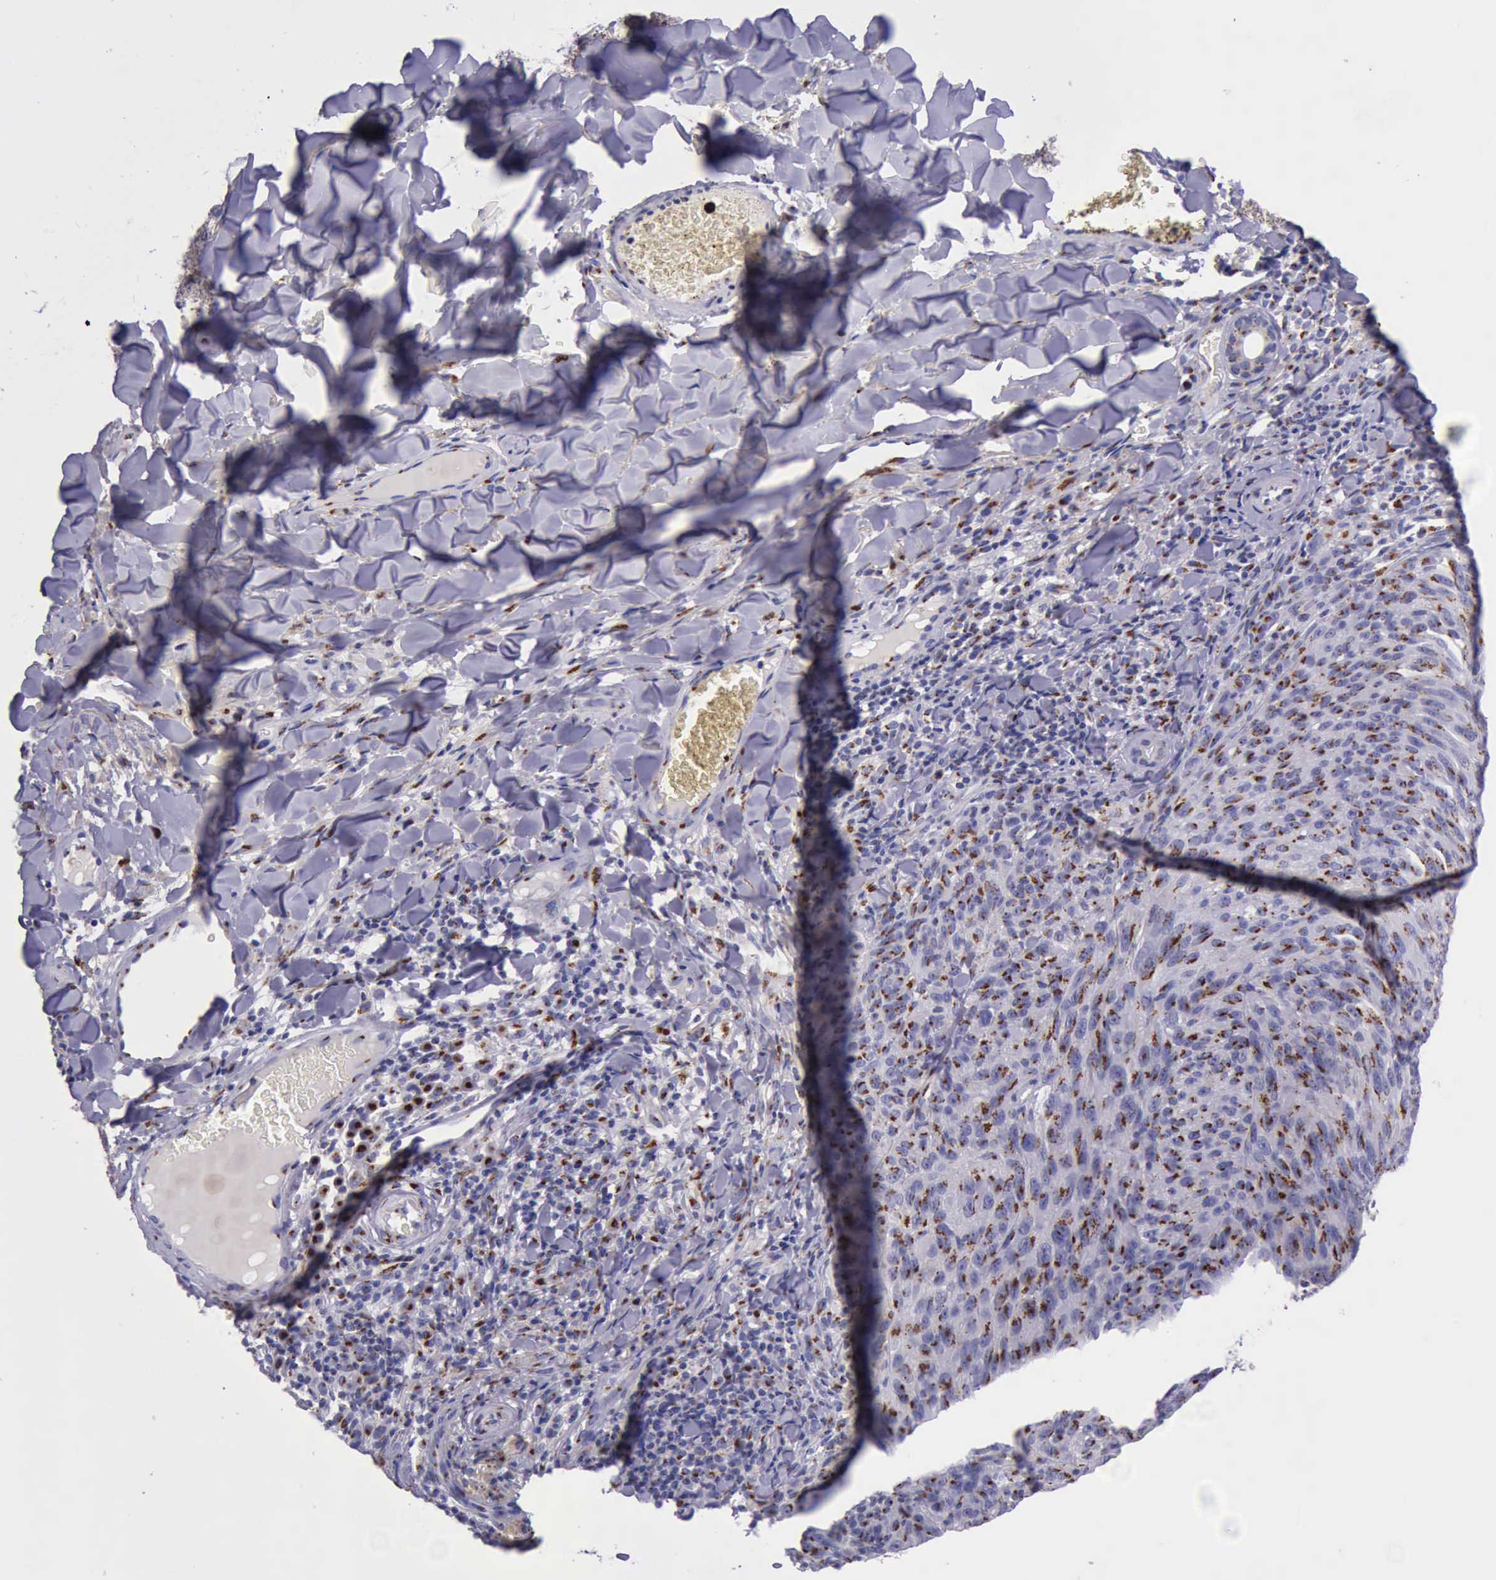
{"staining": {"intensity": "strong", "quantity": ">75%", "location": "cytoplasmic/membranous"}, "tissue": "melanoma", "cell_type": "Tumor cells", "image_type": "cancer", "snomed": [{"axis": "morphology", "description": "Malignant melanoma, NOS"}, {"axis": "topography", "description": "Skin"}], "caption": "Immunohistochemistry (IHC) staining of melanoma, which shows high levels of strong cytoplasmic/membranous positivity in about >75% of tumor cells indicating strong cytoplasmic/membranous protein staining. The staining was performed using DAB (3,3'-diaminobenzidine) (brown) for protein detection and nuclei were counterstained in hematoxylin (blue).", "gene": "GOLGA5", "patient": {"sex": "male", "age": 76}}